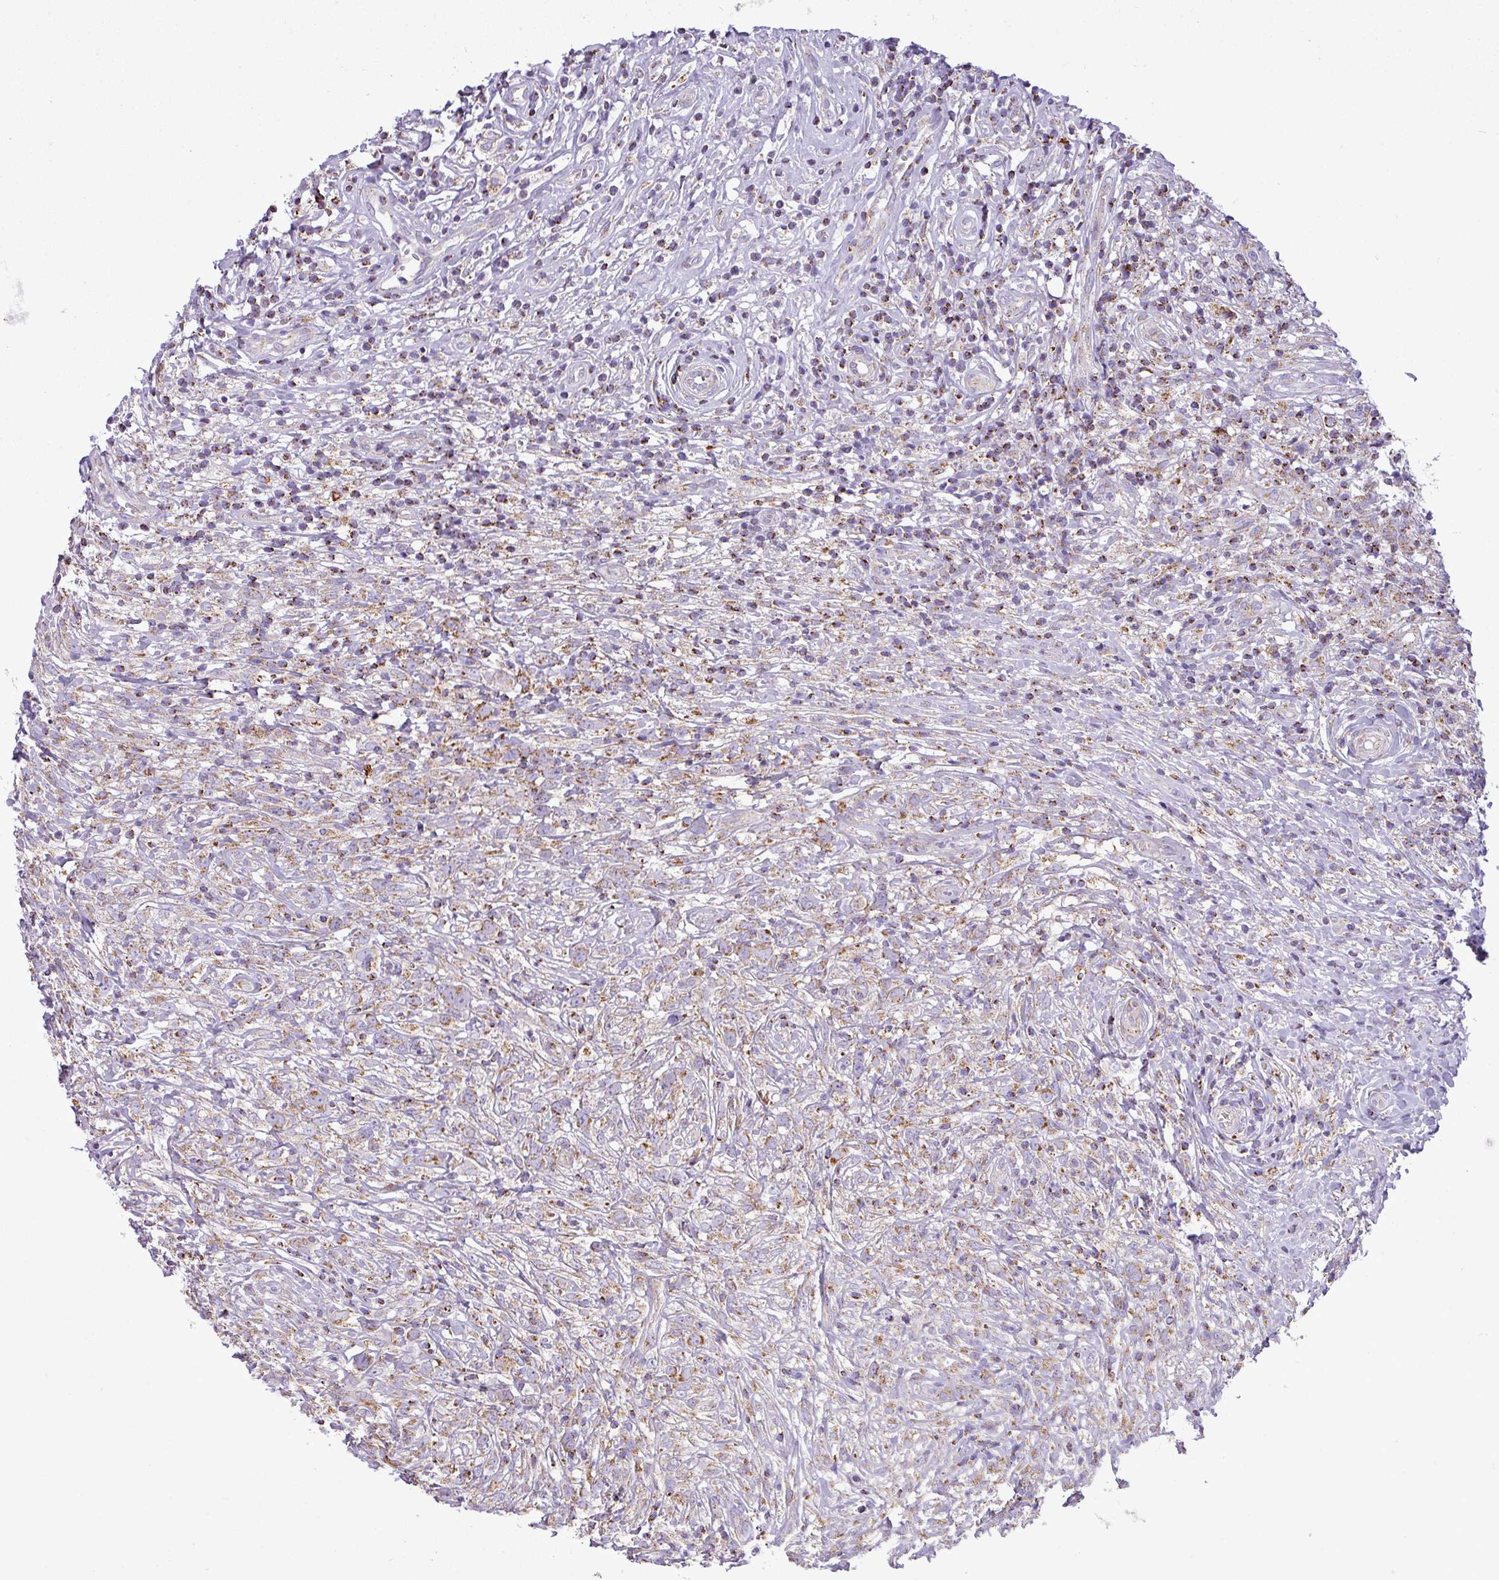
{"staining": {"intensity": "weak", "quantity": ">75%", "location": "cytoplasmic/membranous"}, "tissue": "lymphoma", "cell_type": "Tumor cells", "image_type": "cancer", "snomed": [{"axis": "morphology", "description": "Hodgkin's disease, NOS"}, {"axis": "topography", "description": "No Tissue"}], "caption": "Lymphoma stained with IHC shows weak cytoplasmic/membranous positivity in about >75% of tumor cells.", "gene": "ZNF81", "patient": {"sex": "female", "age": 21}}